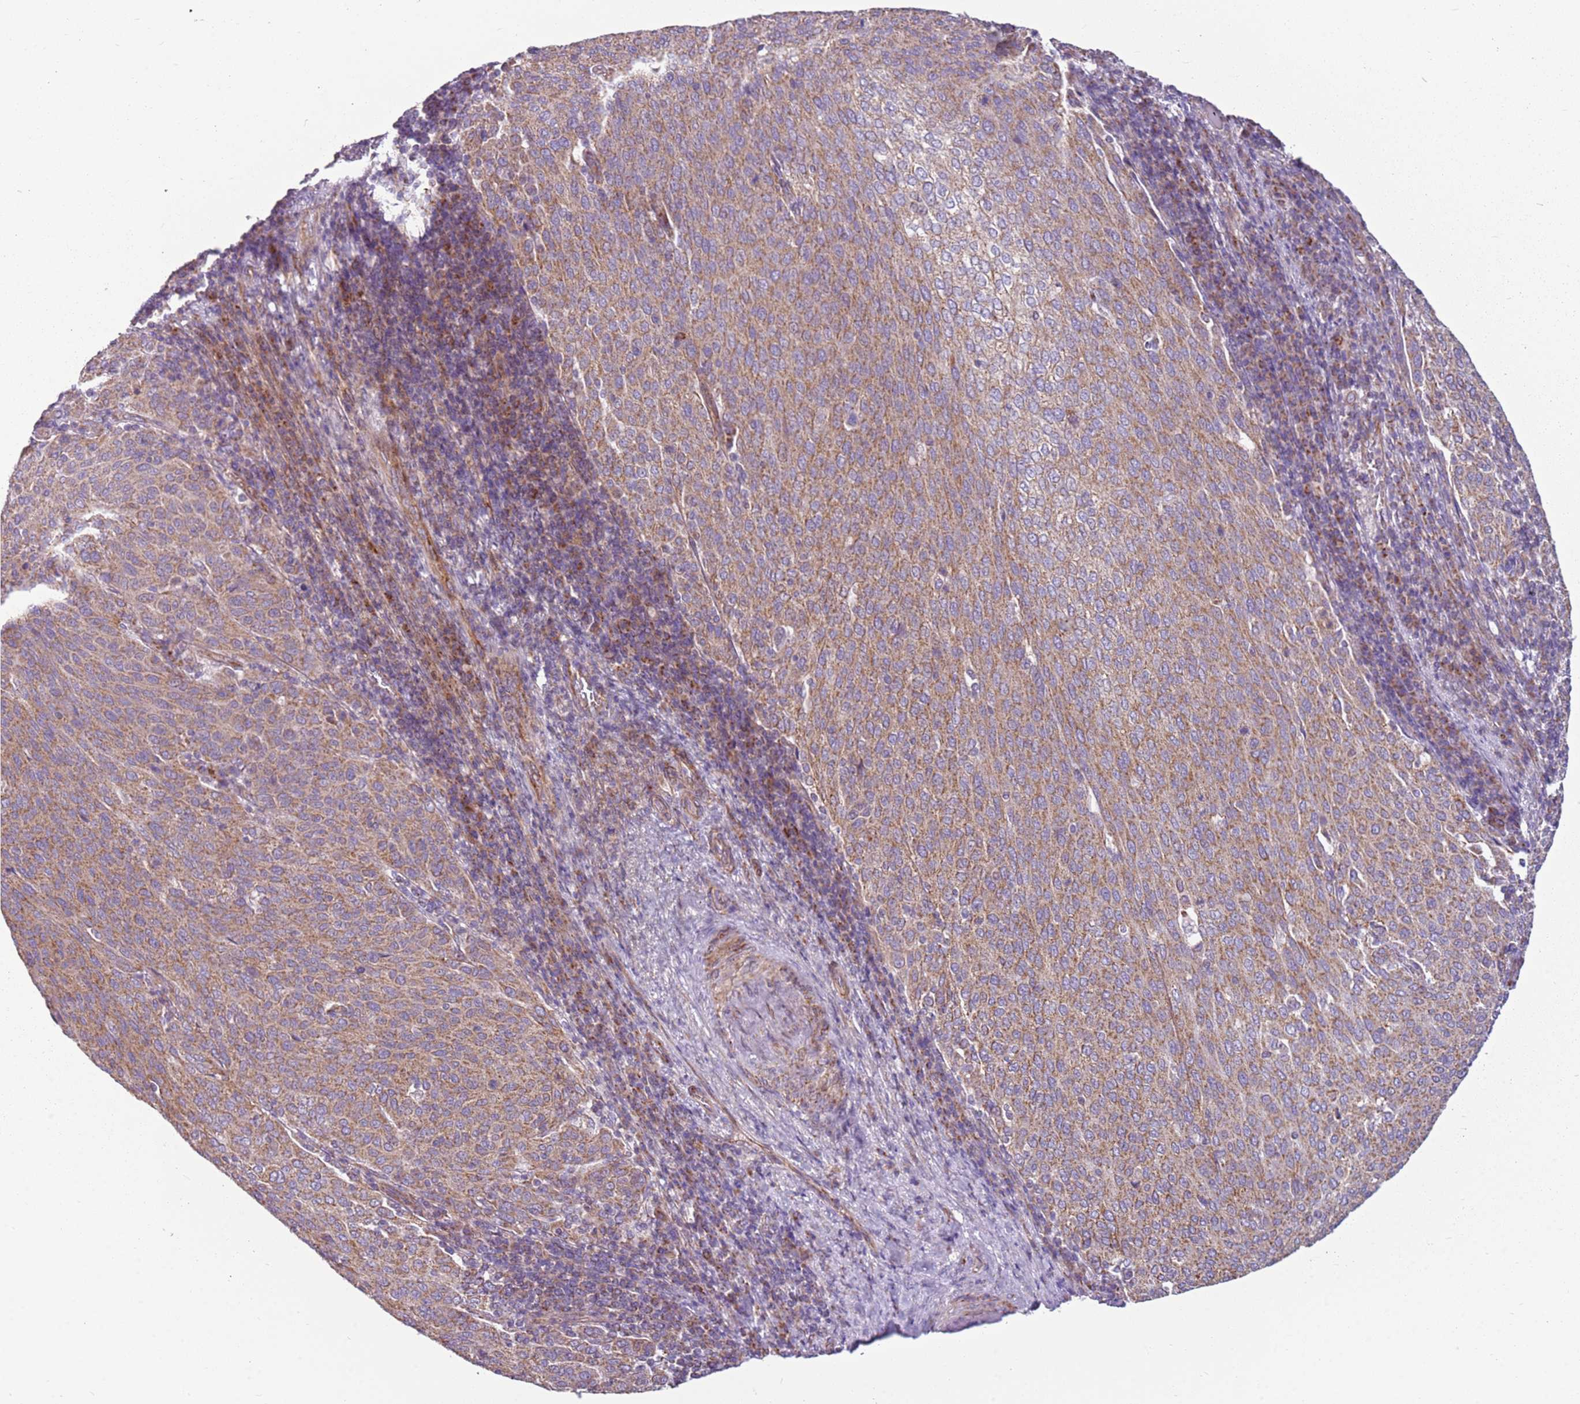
{"staining": {"intensity": "moderate", "quantity": ">75%", "location": "cytoplasmic/membranous"}, "tissue": "cervical cancer", "cell_type": "Tumor cells", "image_type": "cancer", "snomed": [{"axis": "morphology", "description": "Squamous cell carcinoma, NOS"}, {"axis": "topography", "description": "Cervix"}], "caption": "Moderate cytoplasmic/membranous expression is present in about >75% of tumor cells in squamous cell carcinoma (cervical).", "gene": "TMEM200C", "patient": {"sex": "female", "age": 46}}